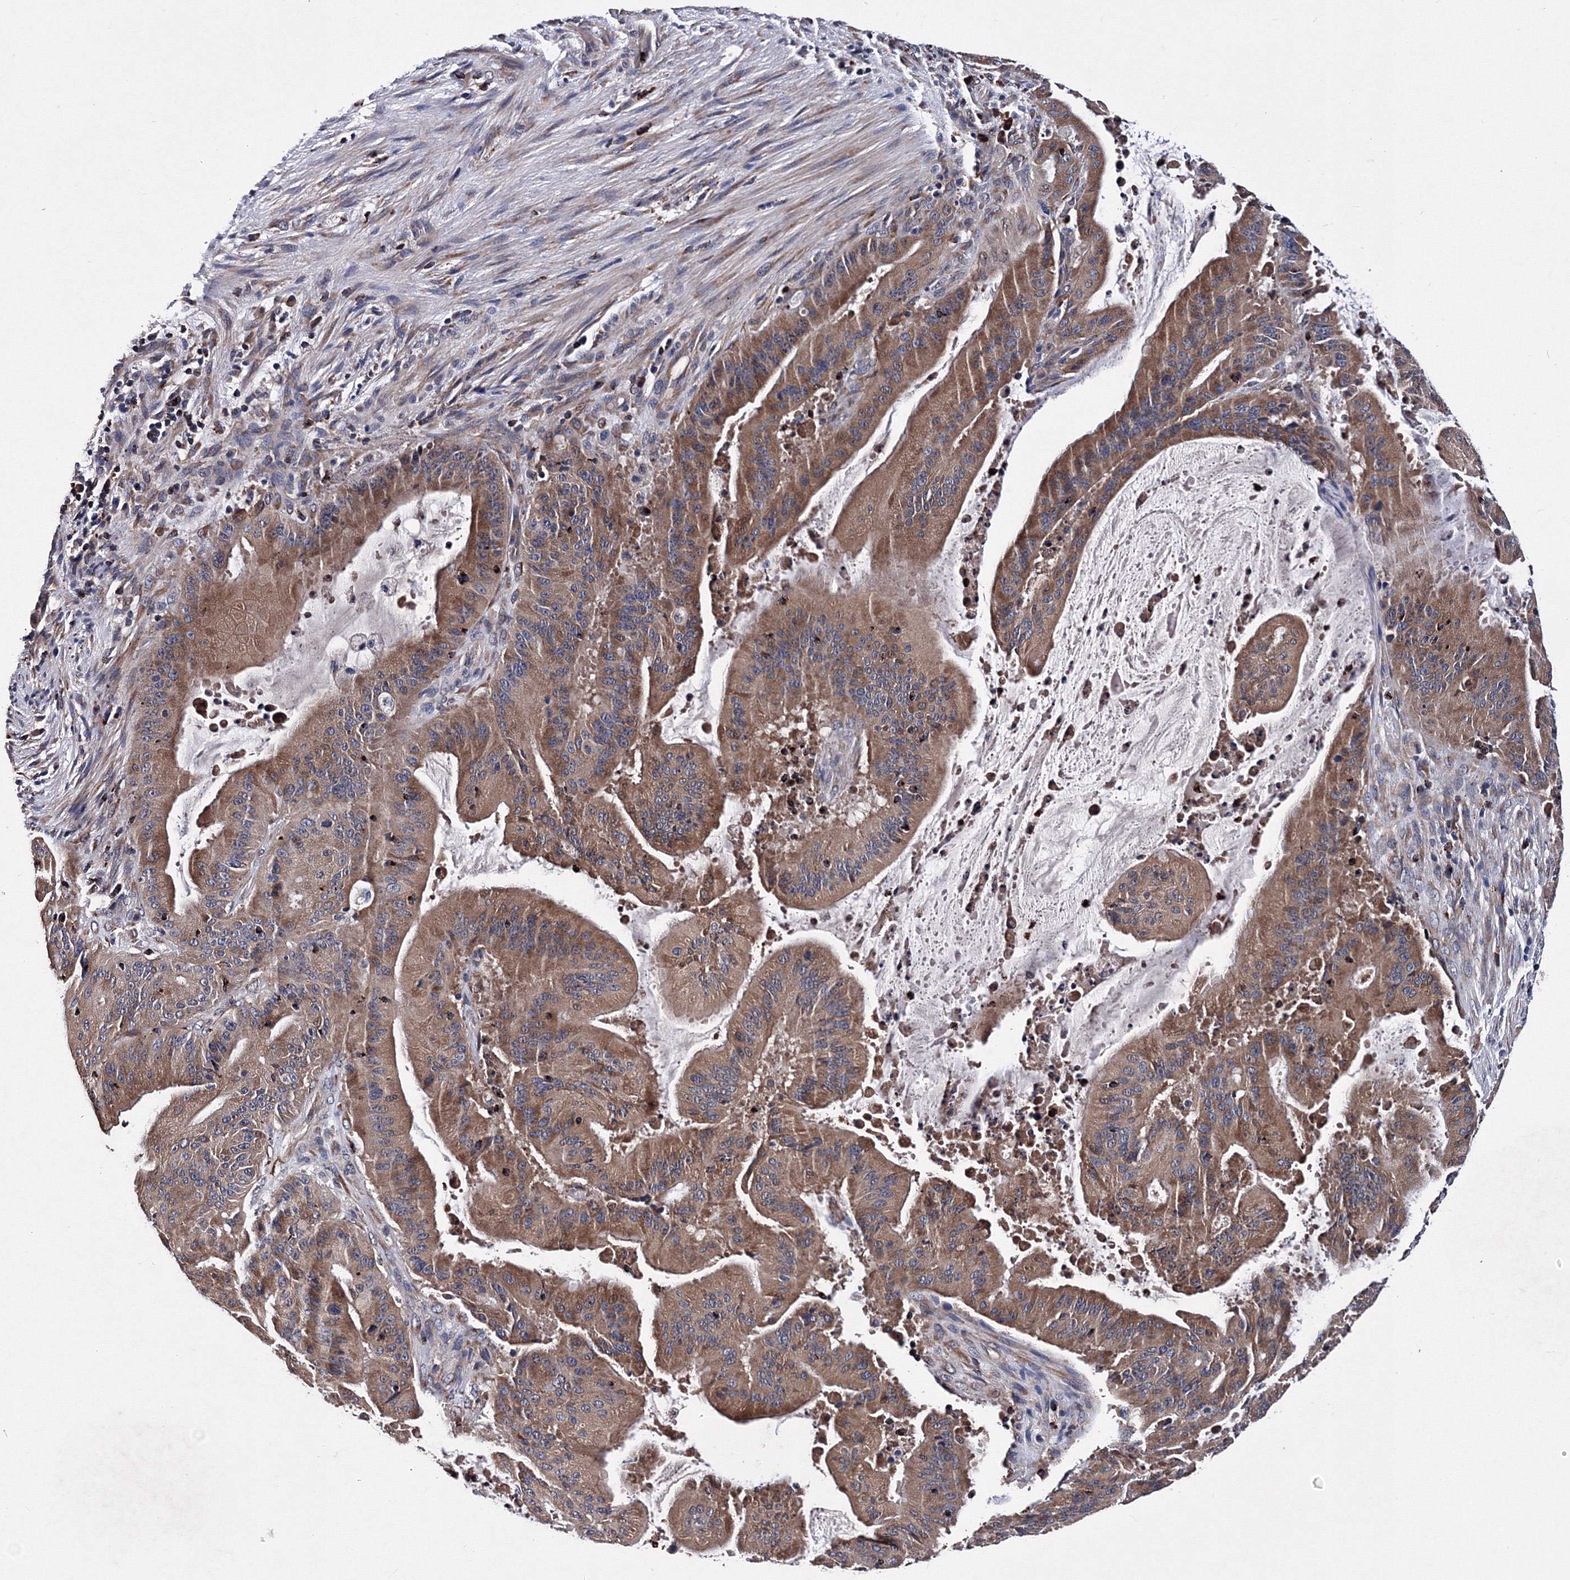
{"staining": {"intensity": "moderate", "quantity": ">75%", "location": "cytoplasmic/membranous"}, "tissue": "liver cancer", "cell_type": "Tumor cells", "image_type": "cancer", "snomed": [{"axis": "morphology", "description": "Normal tissue, NOS"}, {"axis": "morphology", "description": "Cholangiocarcinoma"}, {"axis": "topography", "description": "Liver"}, {"axis": "topography", "description": "Peripheral nerve tissue"}], "caption": "There is medium levels of moderate cytoplasmic/membranous expression in tumor cells of liver cancer, as demonstrated by immunohistochemical staining (brown color).", "gene": "PHYKPL", "patient": {"sex": "female", "age": 73}}